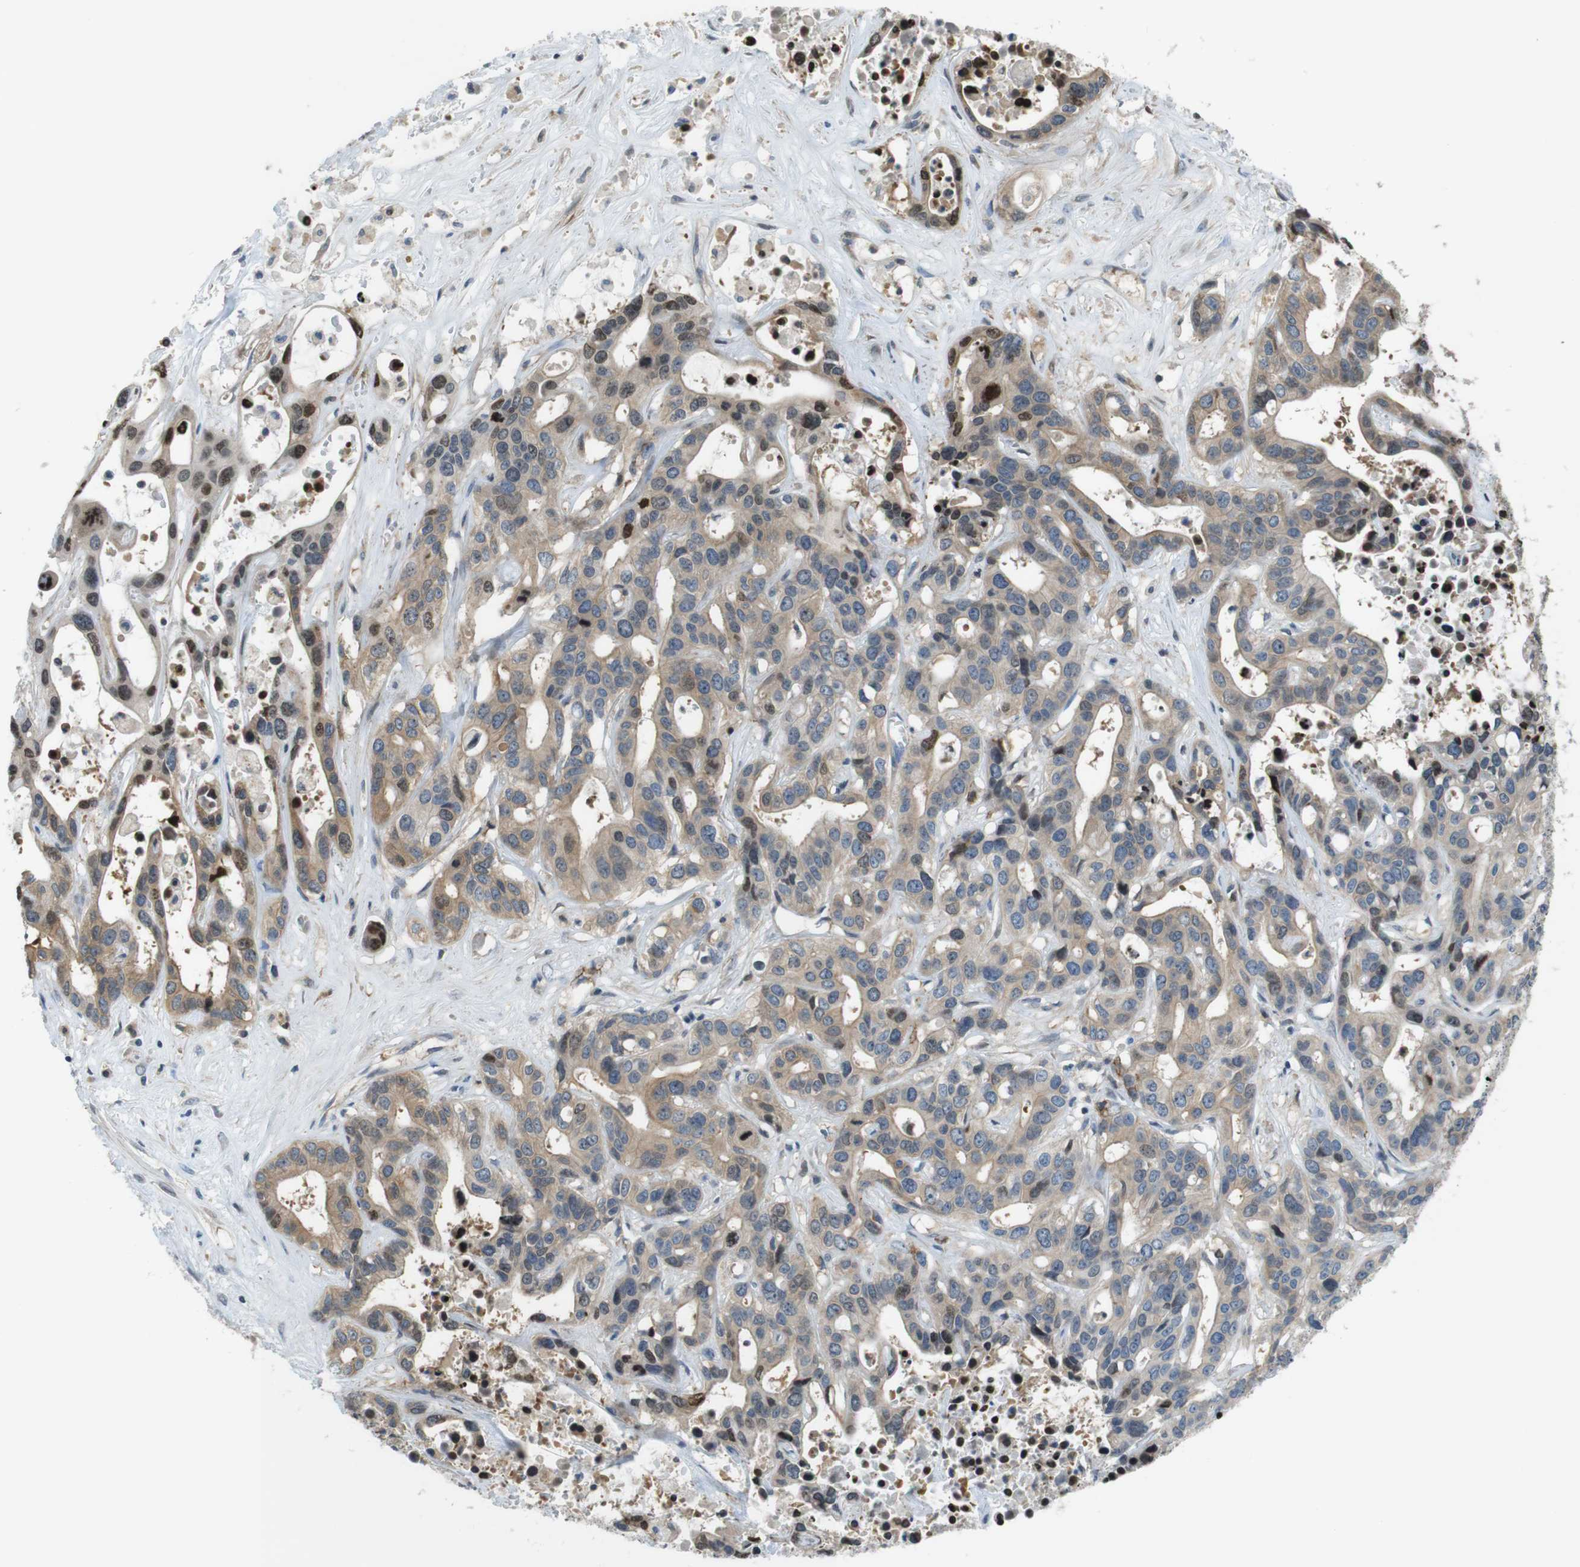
{"staining": {"intensity": "moderate", "quantity": "25%-75%", "location": "cytoplasmic/membranous,nuclear"}, "tissue": "liver cancer", "cell_type": "Tumor cells", "image_type": "cancer", "snomed": [{"axis": "morphology", "description": "Cholangiocarcinoma"}, {"axis": "topography", "description": "Liver"}], "caption": "About 25%-75% of tumor cells in liver cancer reveal moderate cytoplasmic/membranous and nuclear protein staining as visualized by brown immunohistochemical staining.", "gene": "PCDH10", "patient": {"sex": "female", "age": 65}}